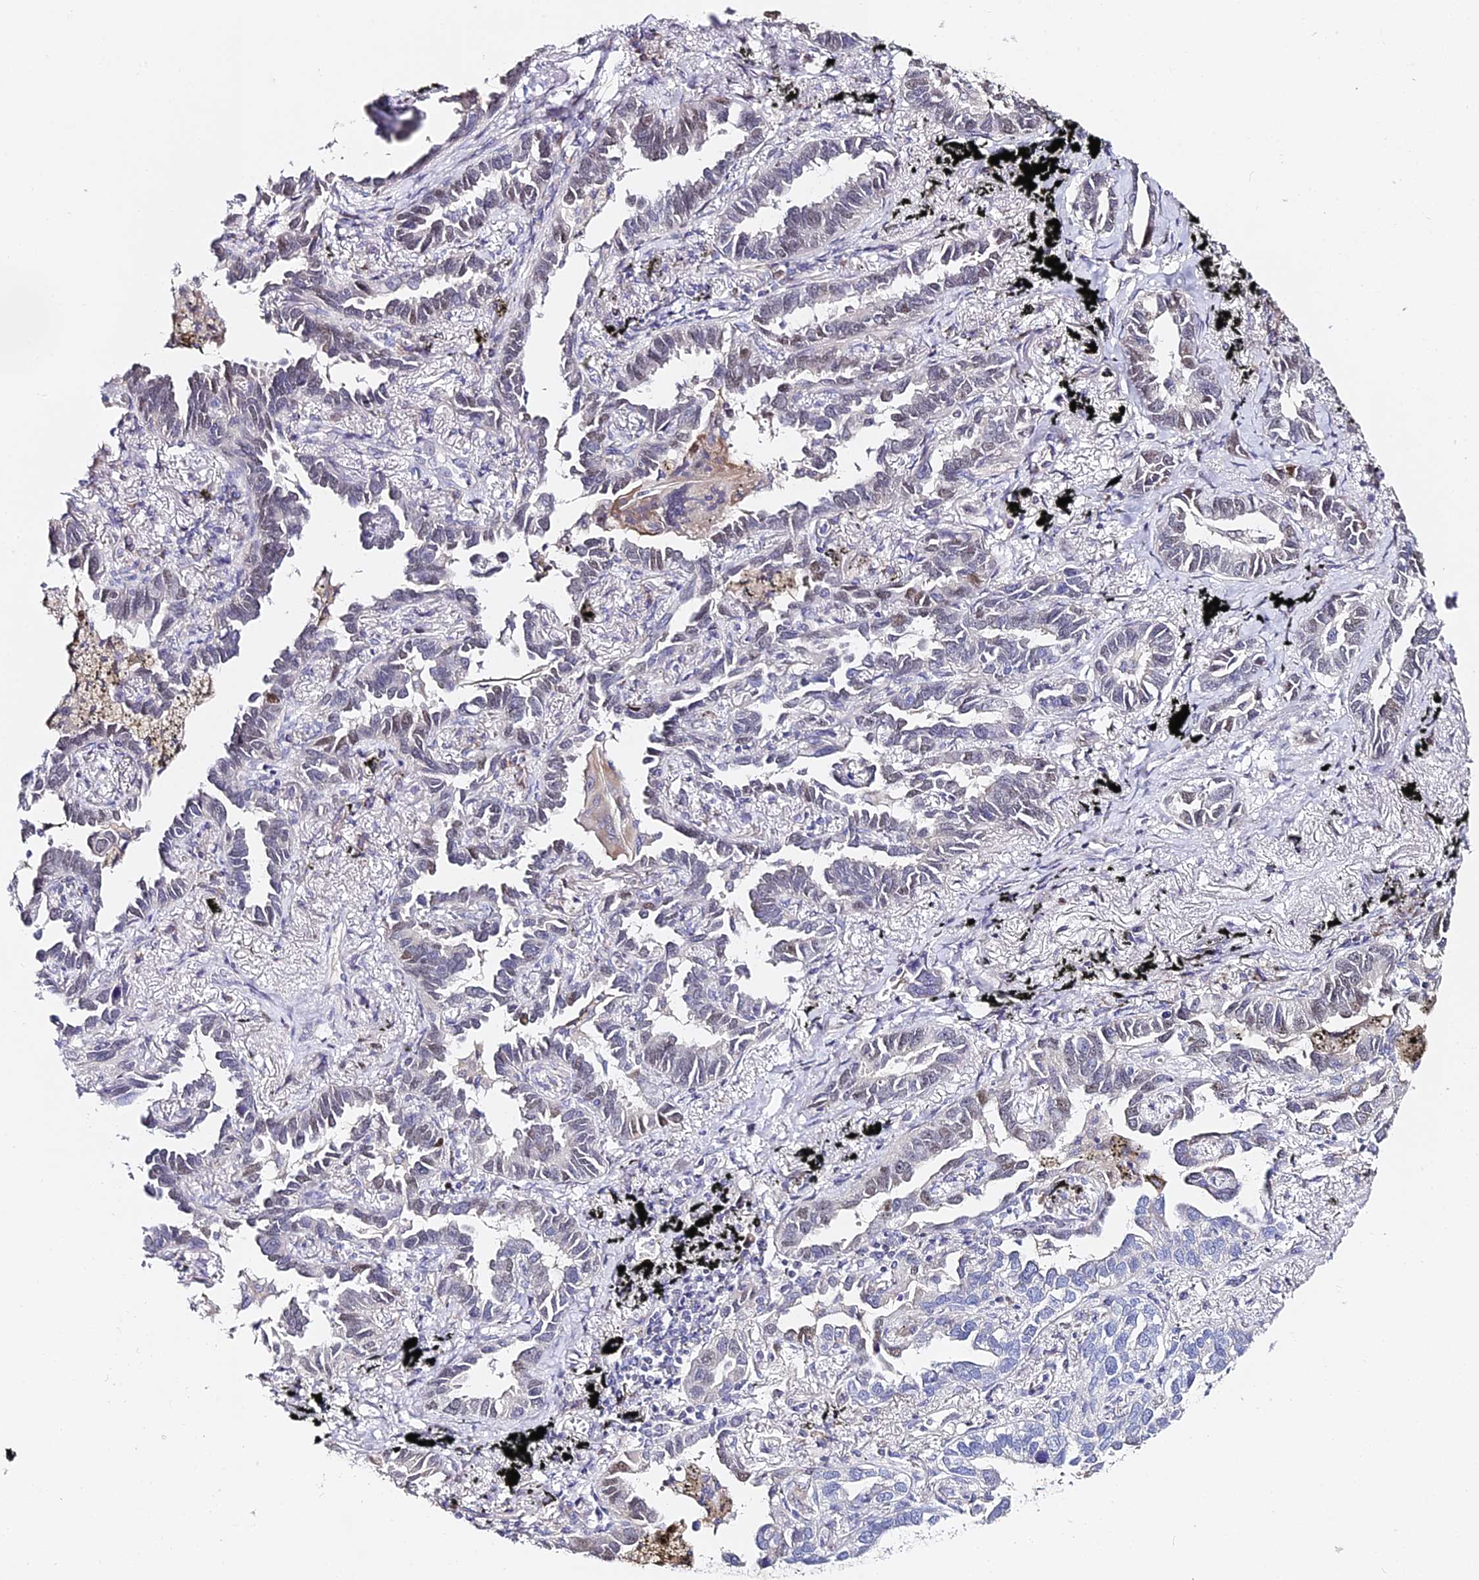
{"staining": {"intensity": "weak", "quantity": "<25%", "location": "nuclear"}, "tissue": "lung cancer", "cell_type": "Tumor cells", "image_type": "cancer", "snomed": [{"axis": "morphology", "description": "Adenocarcinoma, NOS"}, {"axis": "topography", "description": "Lung"}], "caption": "The immunohistochemistry micrograph has no significant positivity in tumor cells of lung cancer (adenocarcinoma) tissue.", "gene": "SERP1", "patient": {"sex": "male", "age": 67}}